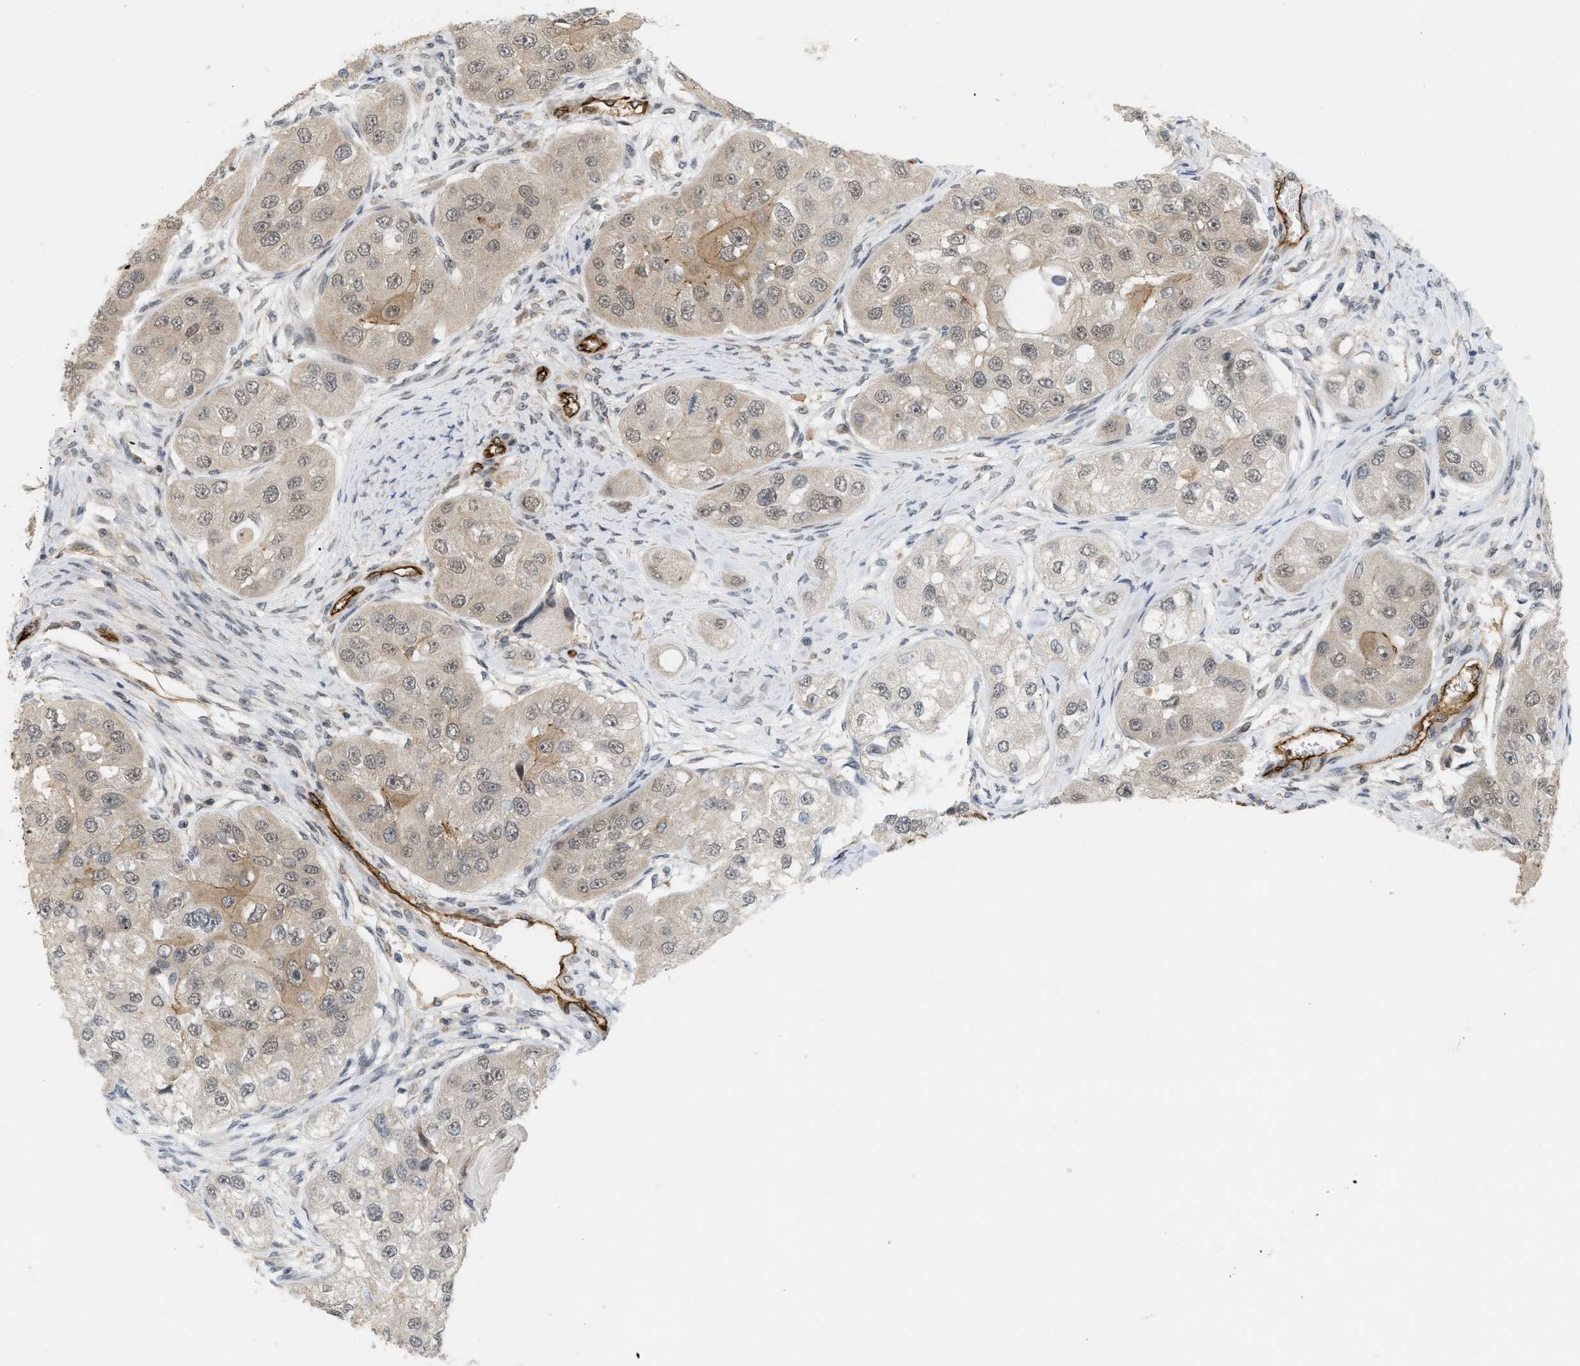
{"staining": {"intensity": "moderate", "quantity": ">75%", "location": "cytoplasmic/membranous,nuclear"}, "tissue": "head and neck cancer", "cell_type": "Tumor cells", "image_type": "cancer", "snomed": [{"axis": "morphology", "description": "Normal tissue, NOS"}, {"axis": "morphology", "description": "Squamous cell carcinoma, NOS"}, {"axis": "topography", "description": "Skeletal muscle"}, {"axis": "topography", "description": "Head-Neck"}], "caption": "Immunohistochemical staining of head and neck cancer demonstrates moderate cytoplasmic/membranous and nuclear protein positivity in approximately >75% of tumor cells. The staining was performed using DAB, with brown indicating positive protein expression. Nuclei are stained blue with hematoxylin.", "gene": "PALMD", "patient": {"sex": "male", "age": 51}}